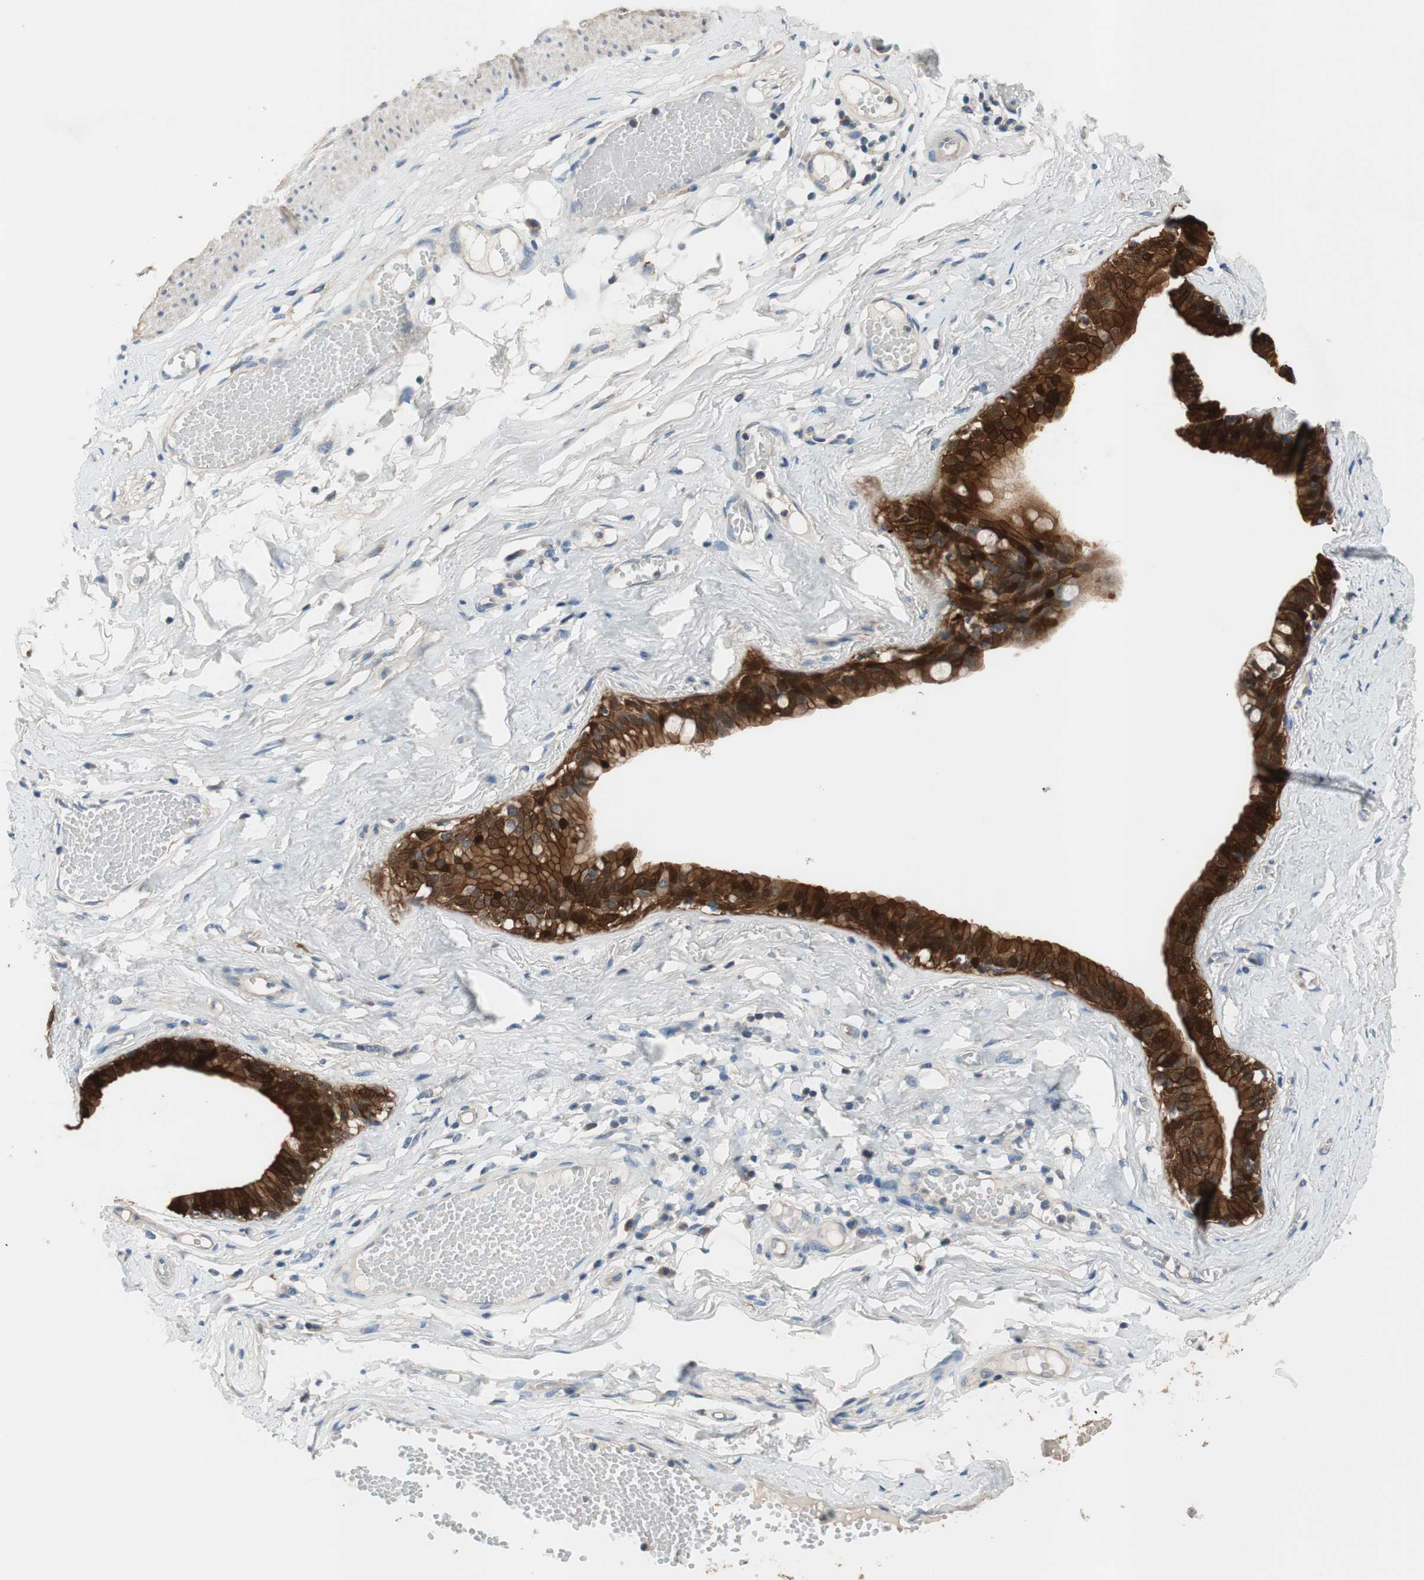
{"staining": {"intensity": "moderate", "quantity": "25%-75%", "location": "cytoplasmic/membranous"}, "tissue": "adipose tissue", "cell_type": "Adipocytes", "image_type": "normal", "snomed": [{"axis": "morphology", "description": "Normal tissue, NOS"}, {"axis": "morphology", "description": "Inflammation, NOS"}, {"axis": "topography", "description": "Vascular tissue"}, {"axis": "topography", "description": "Salivary gland"}], "caption": "A micrograph of human adipose tissue stained for a protein exhibits moderate cytoplasmic/membranous brown staining in adipocytes.", "gene": "CALML3", "patient": {"sex": "female", "age": 75}}